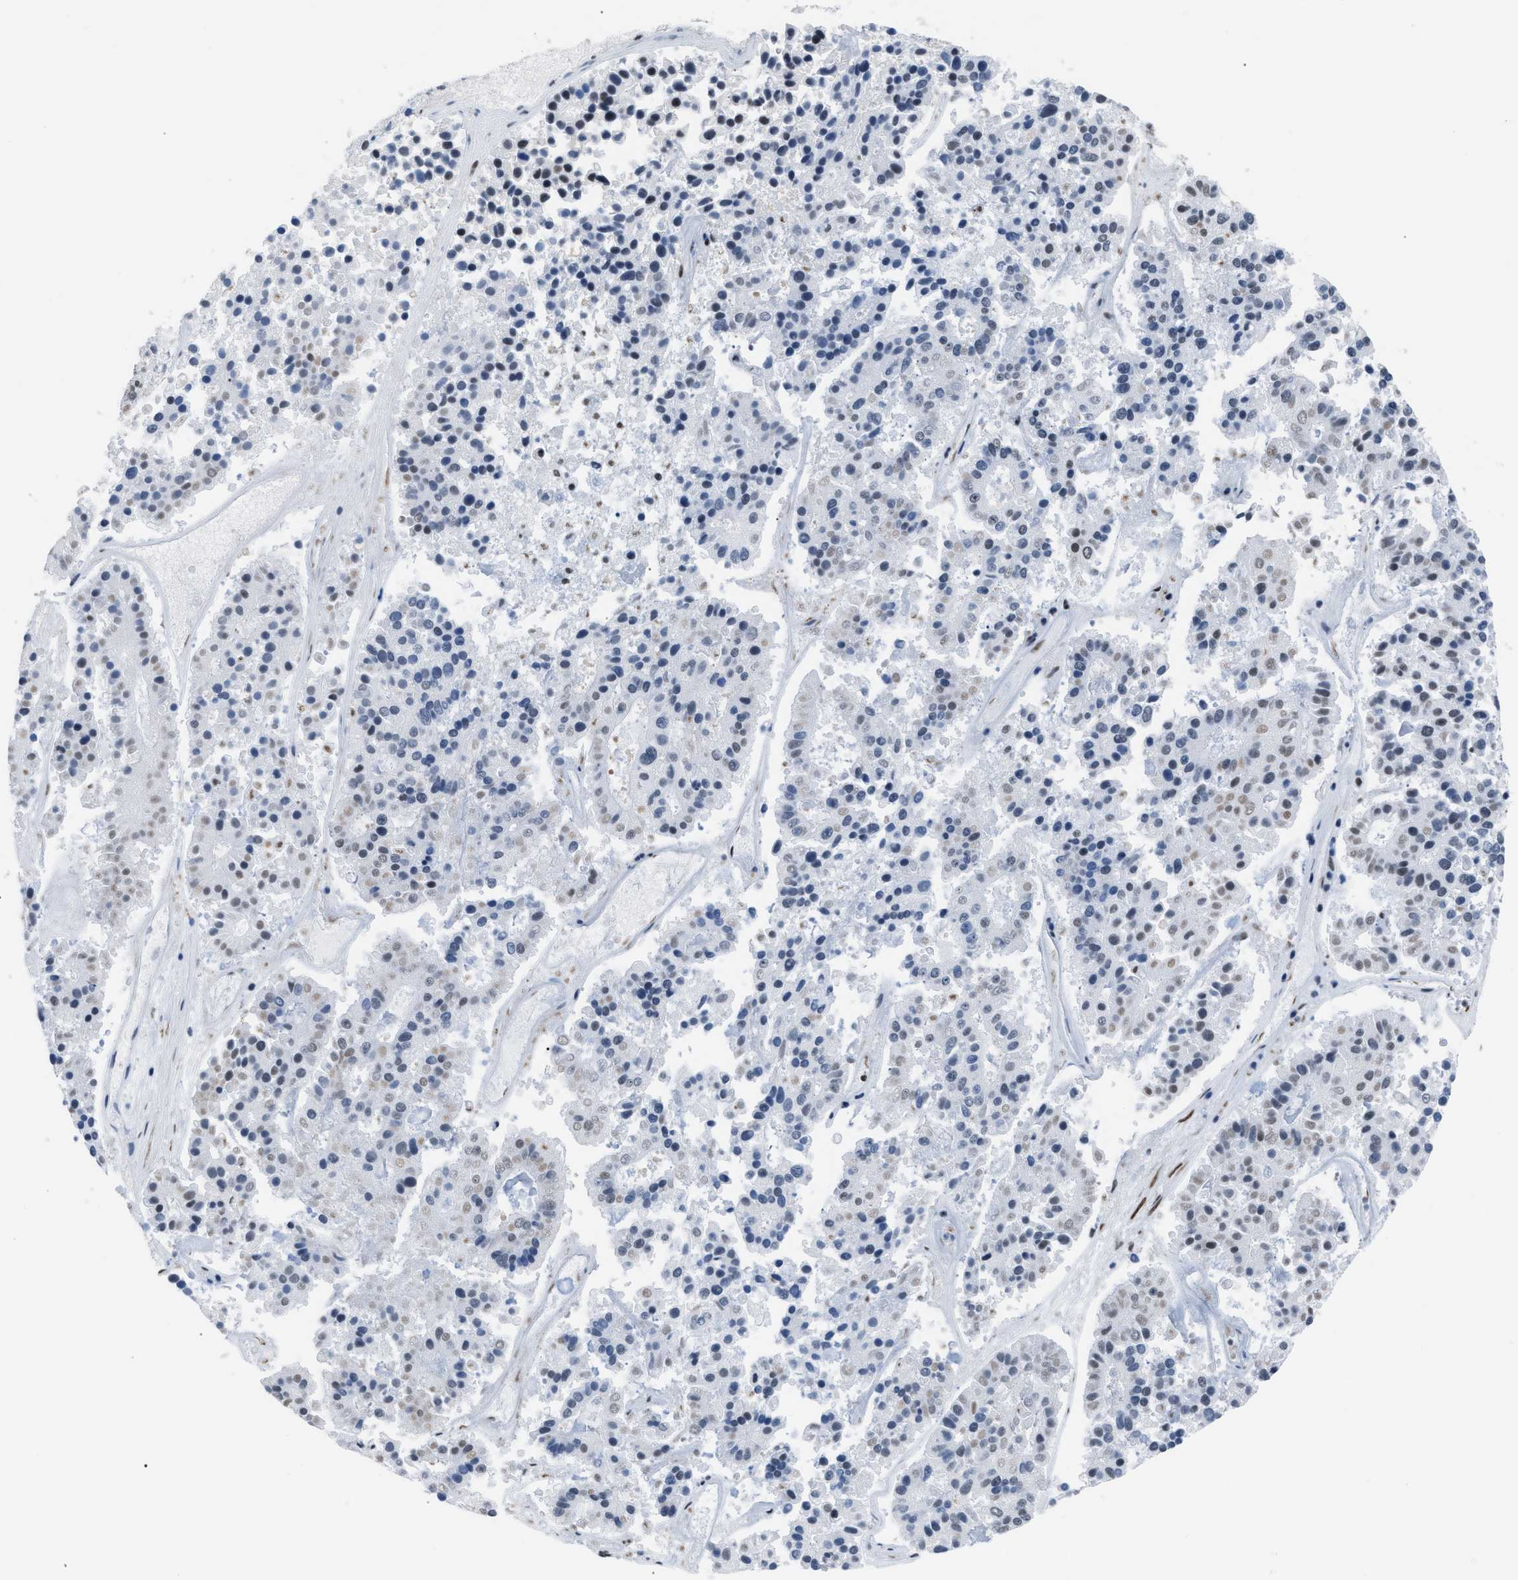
{"staining": {"intensity": "weak", "quantity": "<25%", "location": "nuclear"}, "tissue": "pancreatic cancer", "cell_type": "Tumor cells", "image_type": "cancer", "snomed": [{"axis": "morphology", "description": "Adenocarcinoma, NOS"}, {"axis": "topography", "description": "Pancreas"}], "caption": "Pancreatic cancer stained for a protein using IHC reveals no expression tumor cells.", "gene": "CCAR2", "patient": {"sex": "male", "age": 50}}